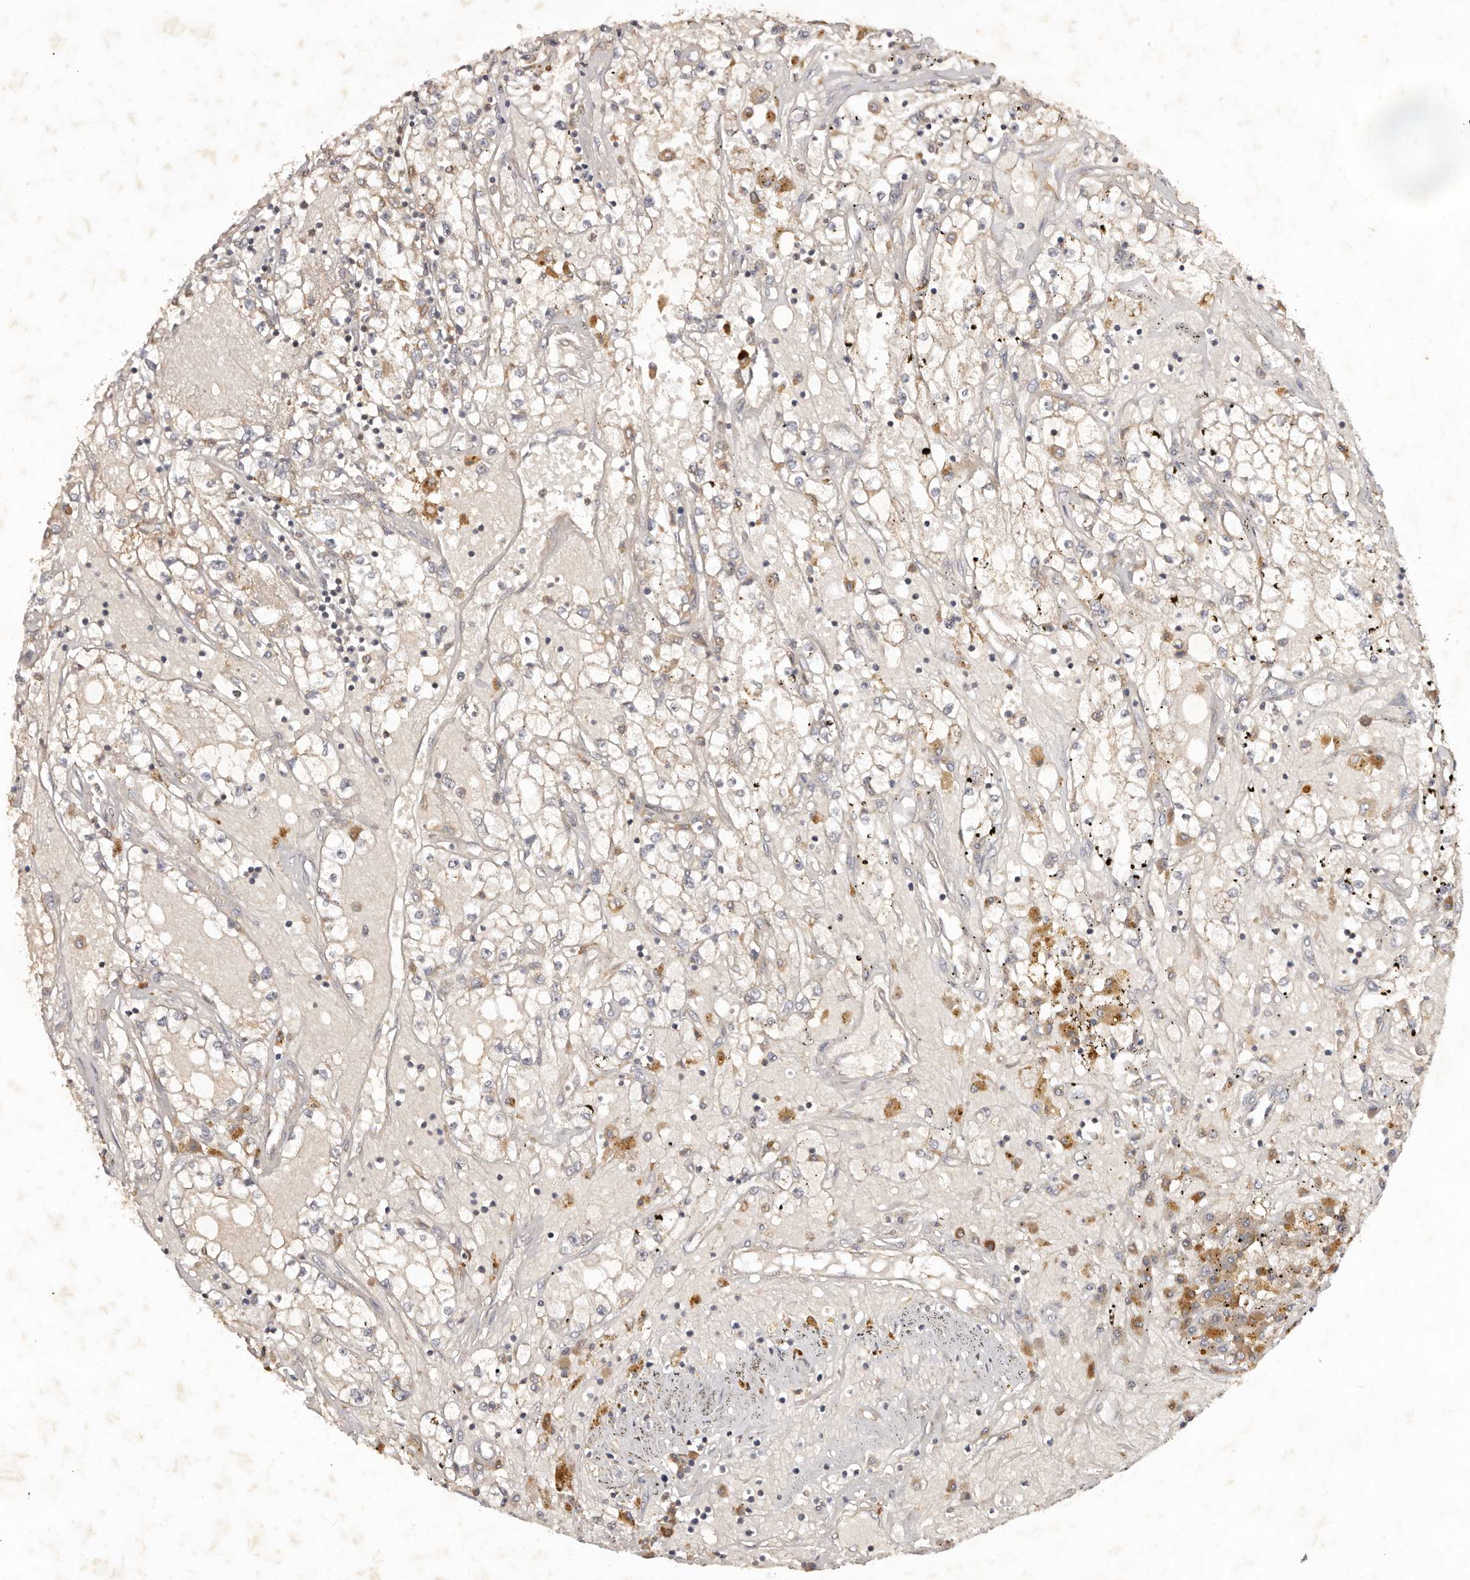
{"staining": {"intensity": "negative", "quantity": "none", "location": "none"}, "tissue": "renal cancer", "cell_type": "Tumor cells", "image_type": "cancer", "snomed": [{"axis": "morphology", "description": "Adenocarcinoma, NOS"}, {"axis": "topography", "description": "Kidney"}], "caption": "Immunohistochemistry micrograph of human adenocarcinoma (renal) stained for a protein (brown), which exhibits no expression in tumor cells.", "gene": "PKIB", "patient": {"sex": "male", "age": 56}}